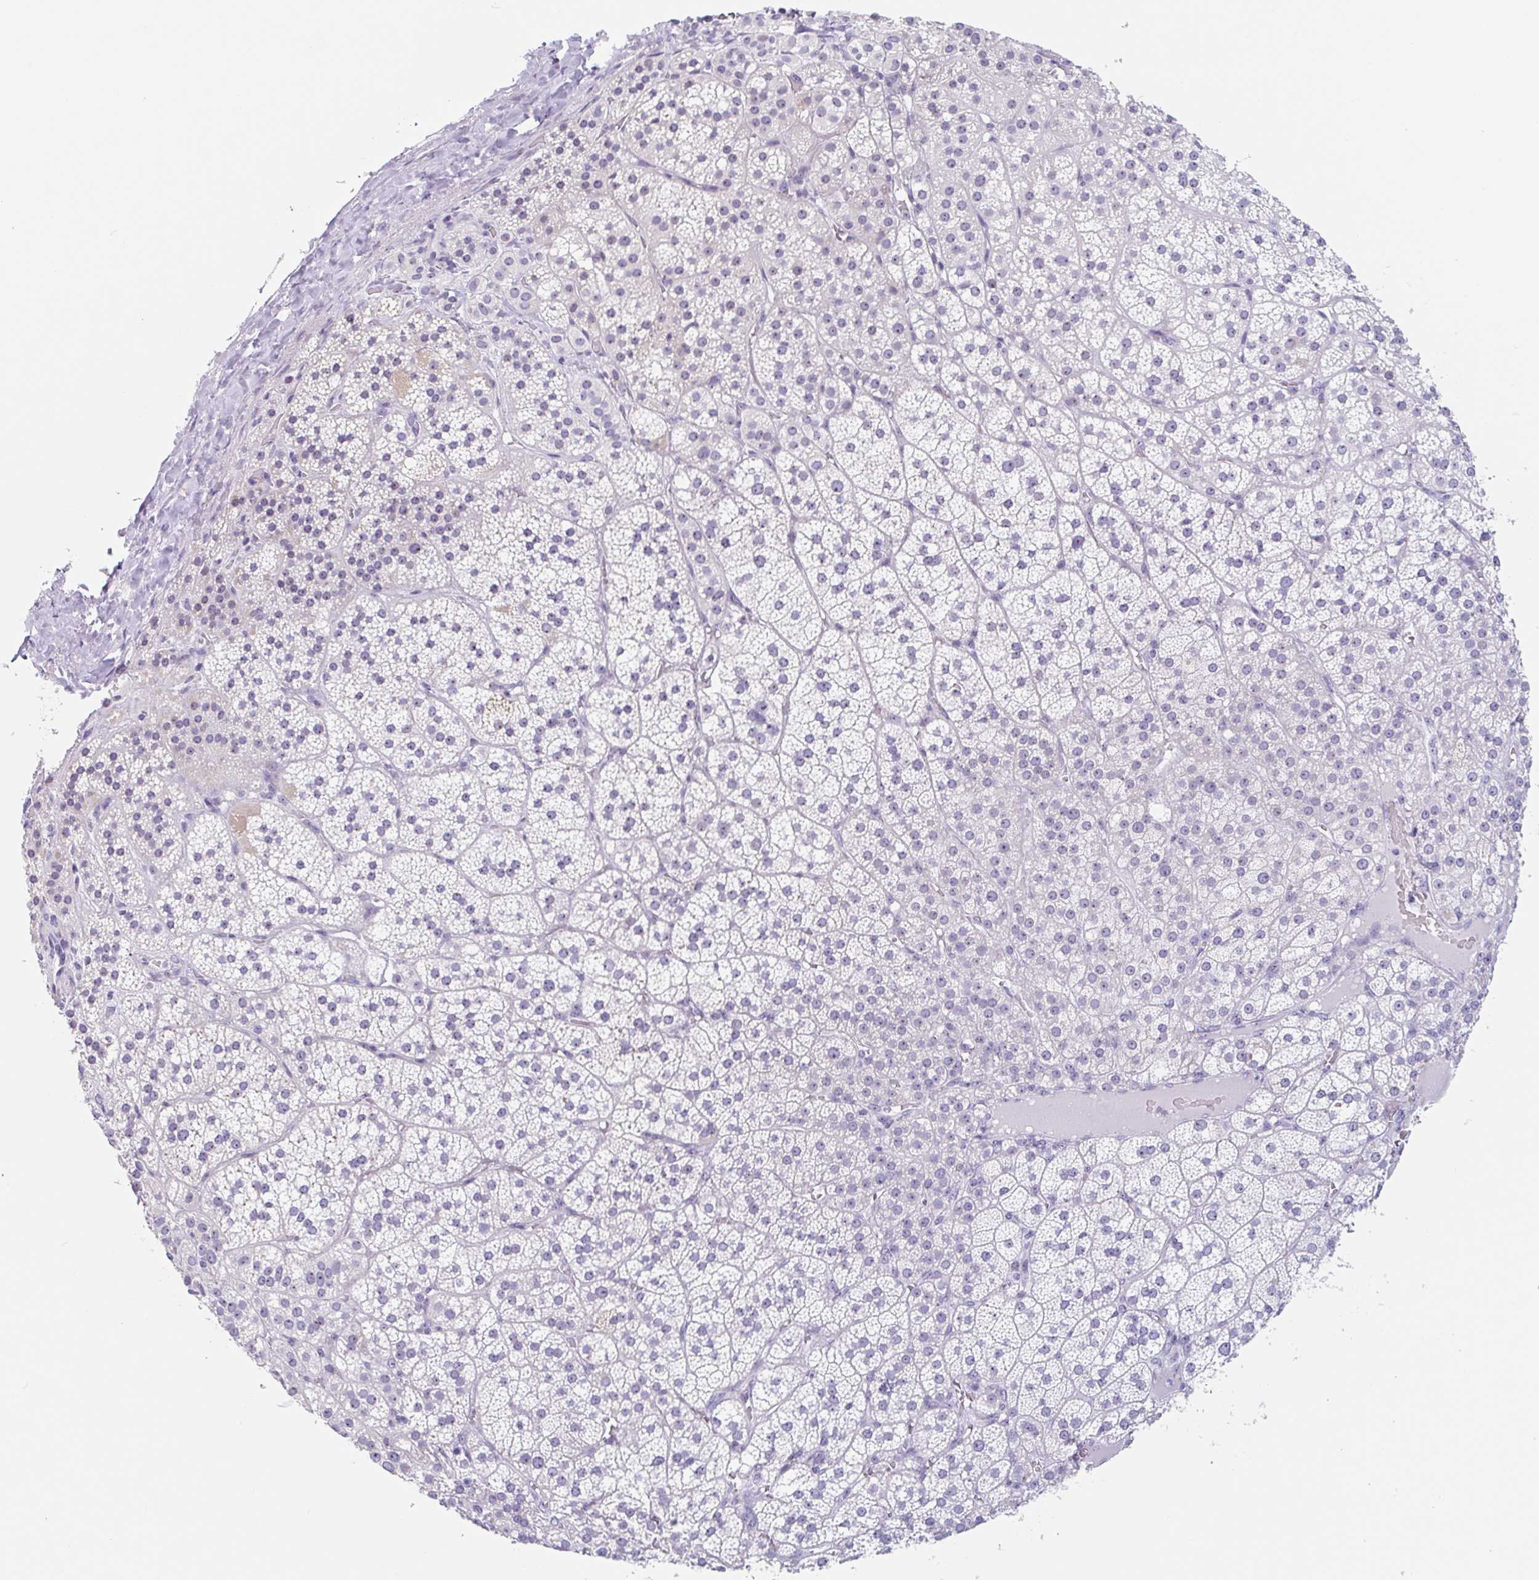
{"staining": {"intensity": "moderate", "quantity": "<25%", "location": "nuclear"}, "tissue": "adrenal gland", "cell_type": "Glandular cells", "image_type": "normal", "snomed": [{"axis": "morphology", "description": "Normal tissue, NOS"}, {"axis": "topography", "description": "Adrenal gland"}], "caption": "Glandular cells exhibit moderate nuclear staining in about <25% of cells in normal adrenal gland.", "gene": "LENG9", "patient": {"sex": "female", "age": 60}}